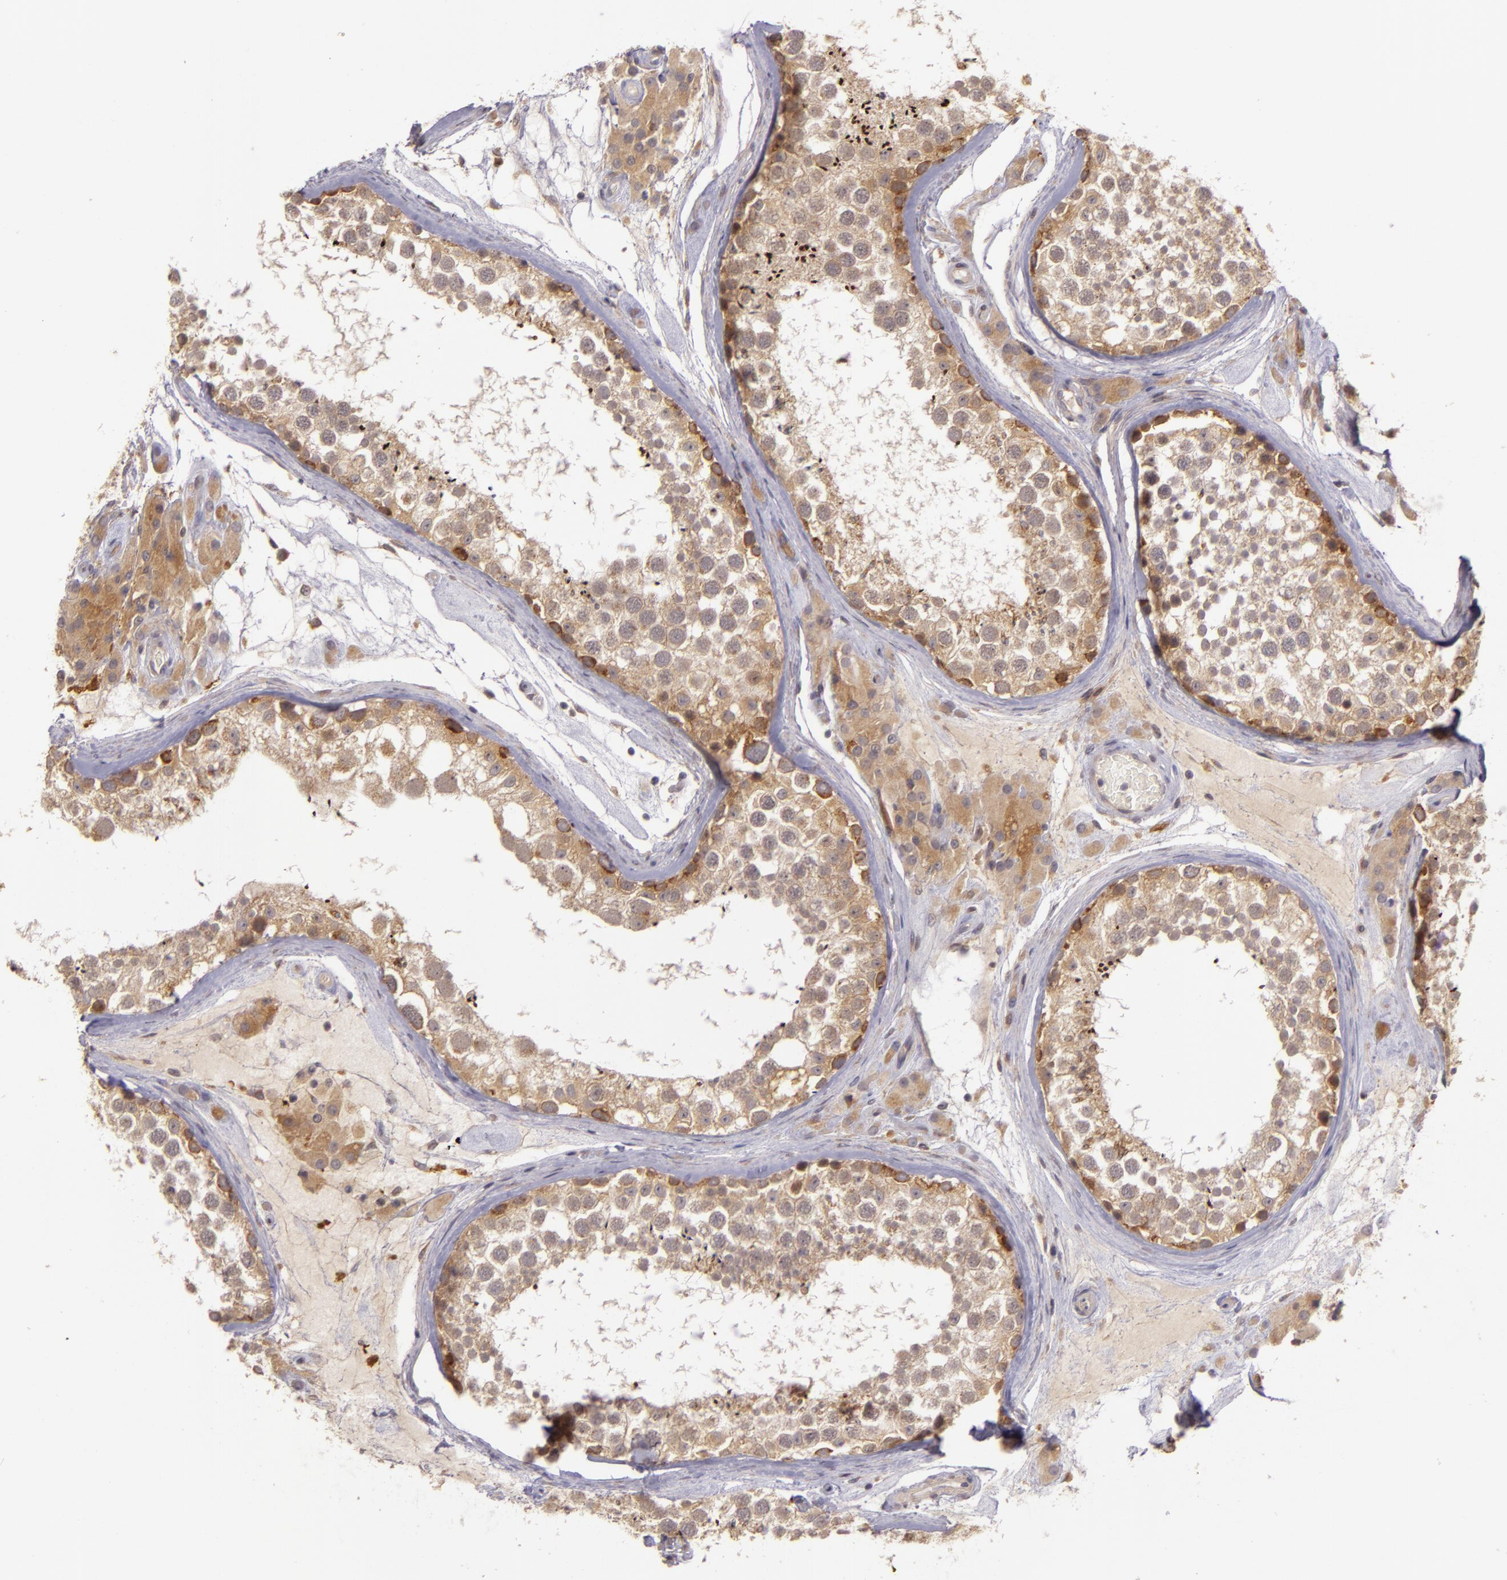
{"staining": {"intensity": "moderate", "quantity": ">75%", "location": "cytoplasmic/membranous"}, "tissue": "testis", "cell_type": "Cells in seminiferous ducts", "image_type": "normal", "snomed": [{"axis": "morphology", "description": "Normal tissue, NOS"}, {"axis": "topography", "description": "Testis"}], "caption": "Immunohistochemical staining of benign testis exhibits medium levels of moderate cytoplasmic/membranous expression in about >75% of cells in seminiferous ducts. (Stains: DAB (3,3'-diaminobenzidine) in brown, nuclei in blue, Microscopy: brightfield microscopy at high magnification).", "gene": "PPP1R3F", "patient": {"sex": "male", "age": 46}}